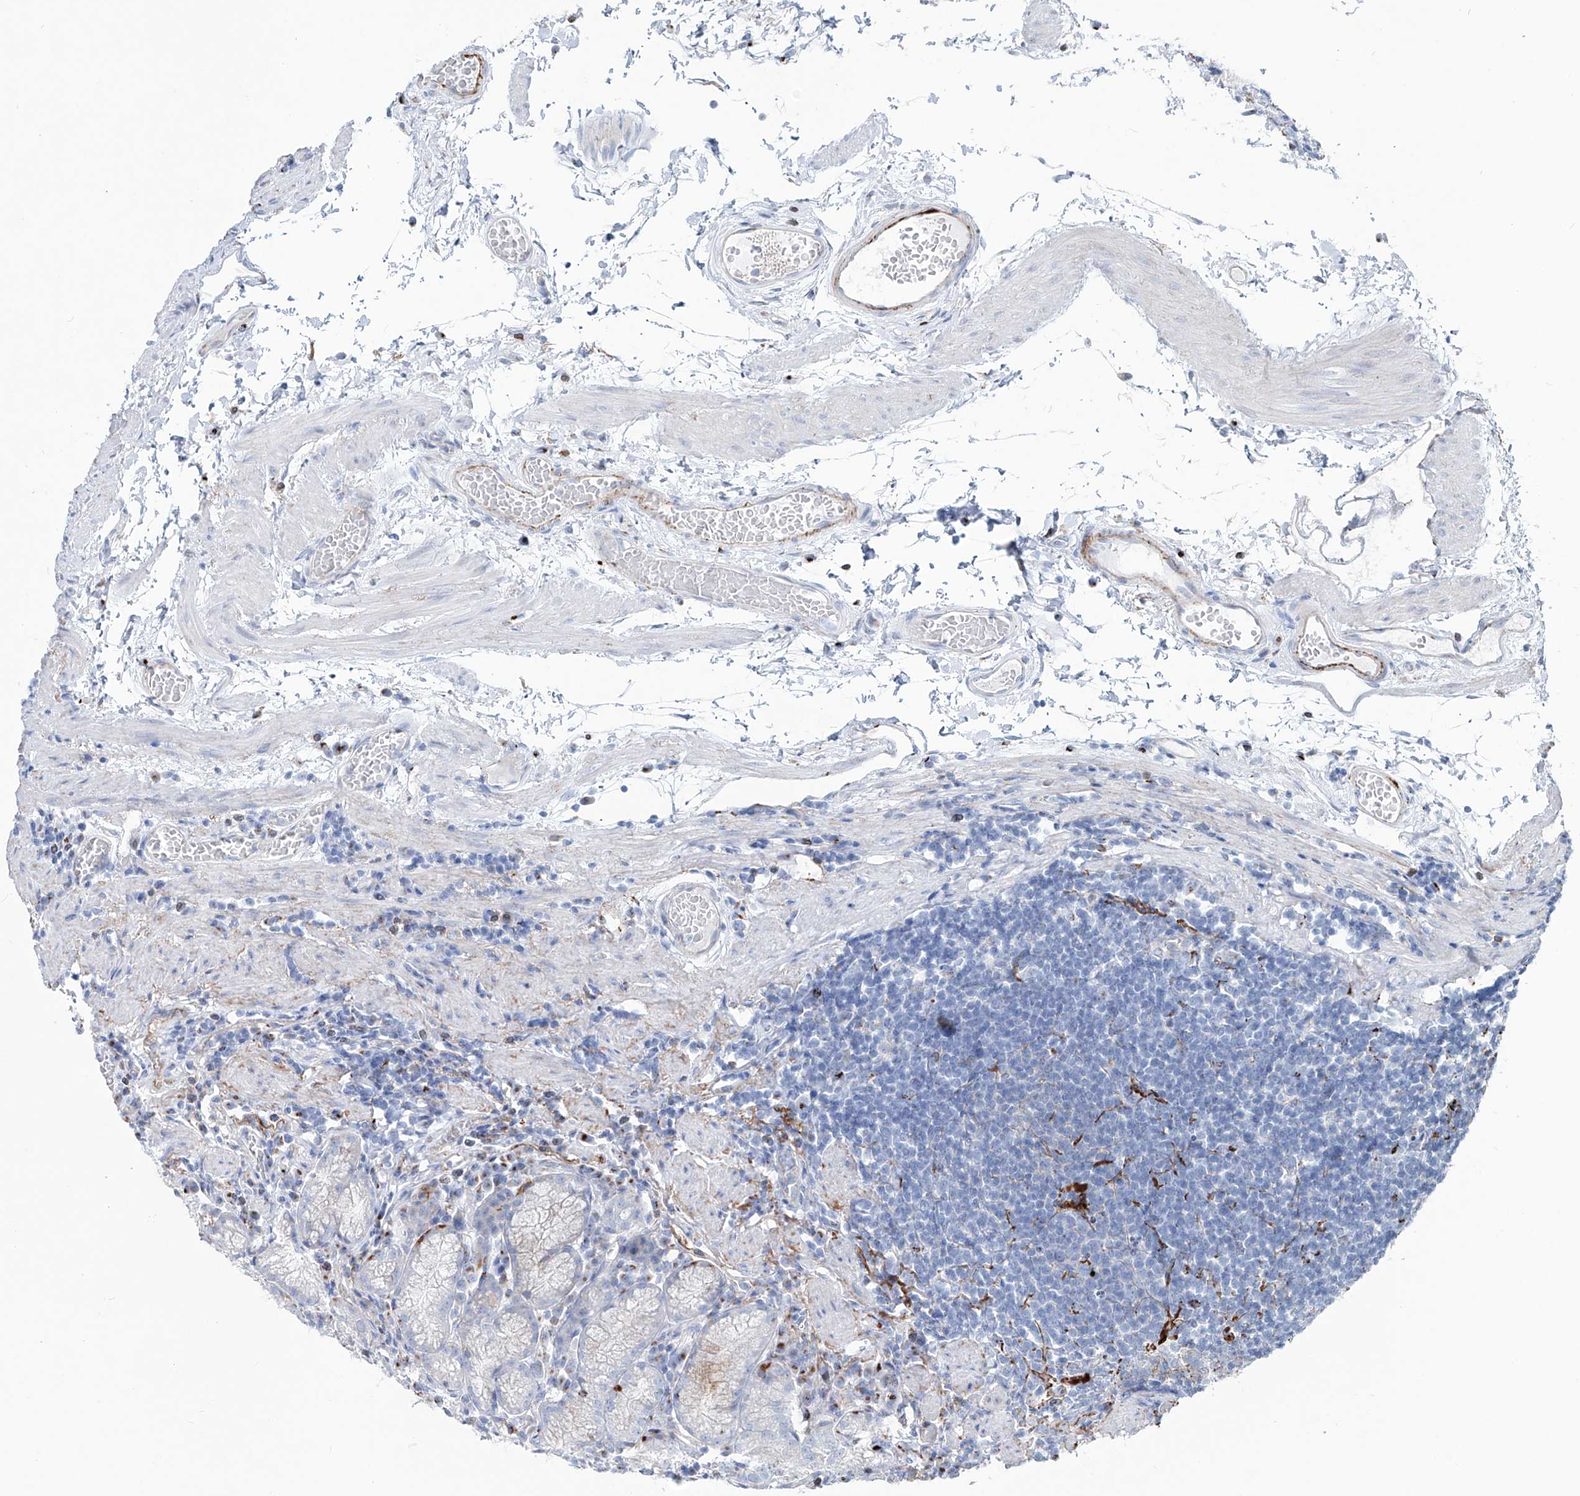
{"staining": {"intensity": "negative", "quantity": "none", "location": "none"}, "tissue": "stomach", "cell_type": "Glandular cells", "image_type": "normal", "snomed": [{"axis": "morphology", "description": "Normal tissue, NOS"}, {"axis": "topography", "description": "Stomach"}], "caption": "An IHC micrograph of benign stomach is shown. There is no staining in glandular cells of stomach.", "gene": "CDH5", "patient": {"sex": "male", "age": 55}}